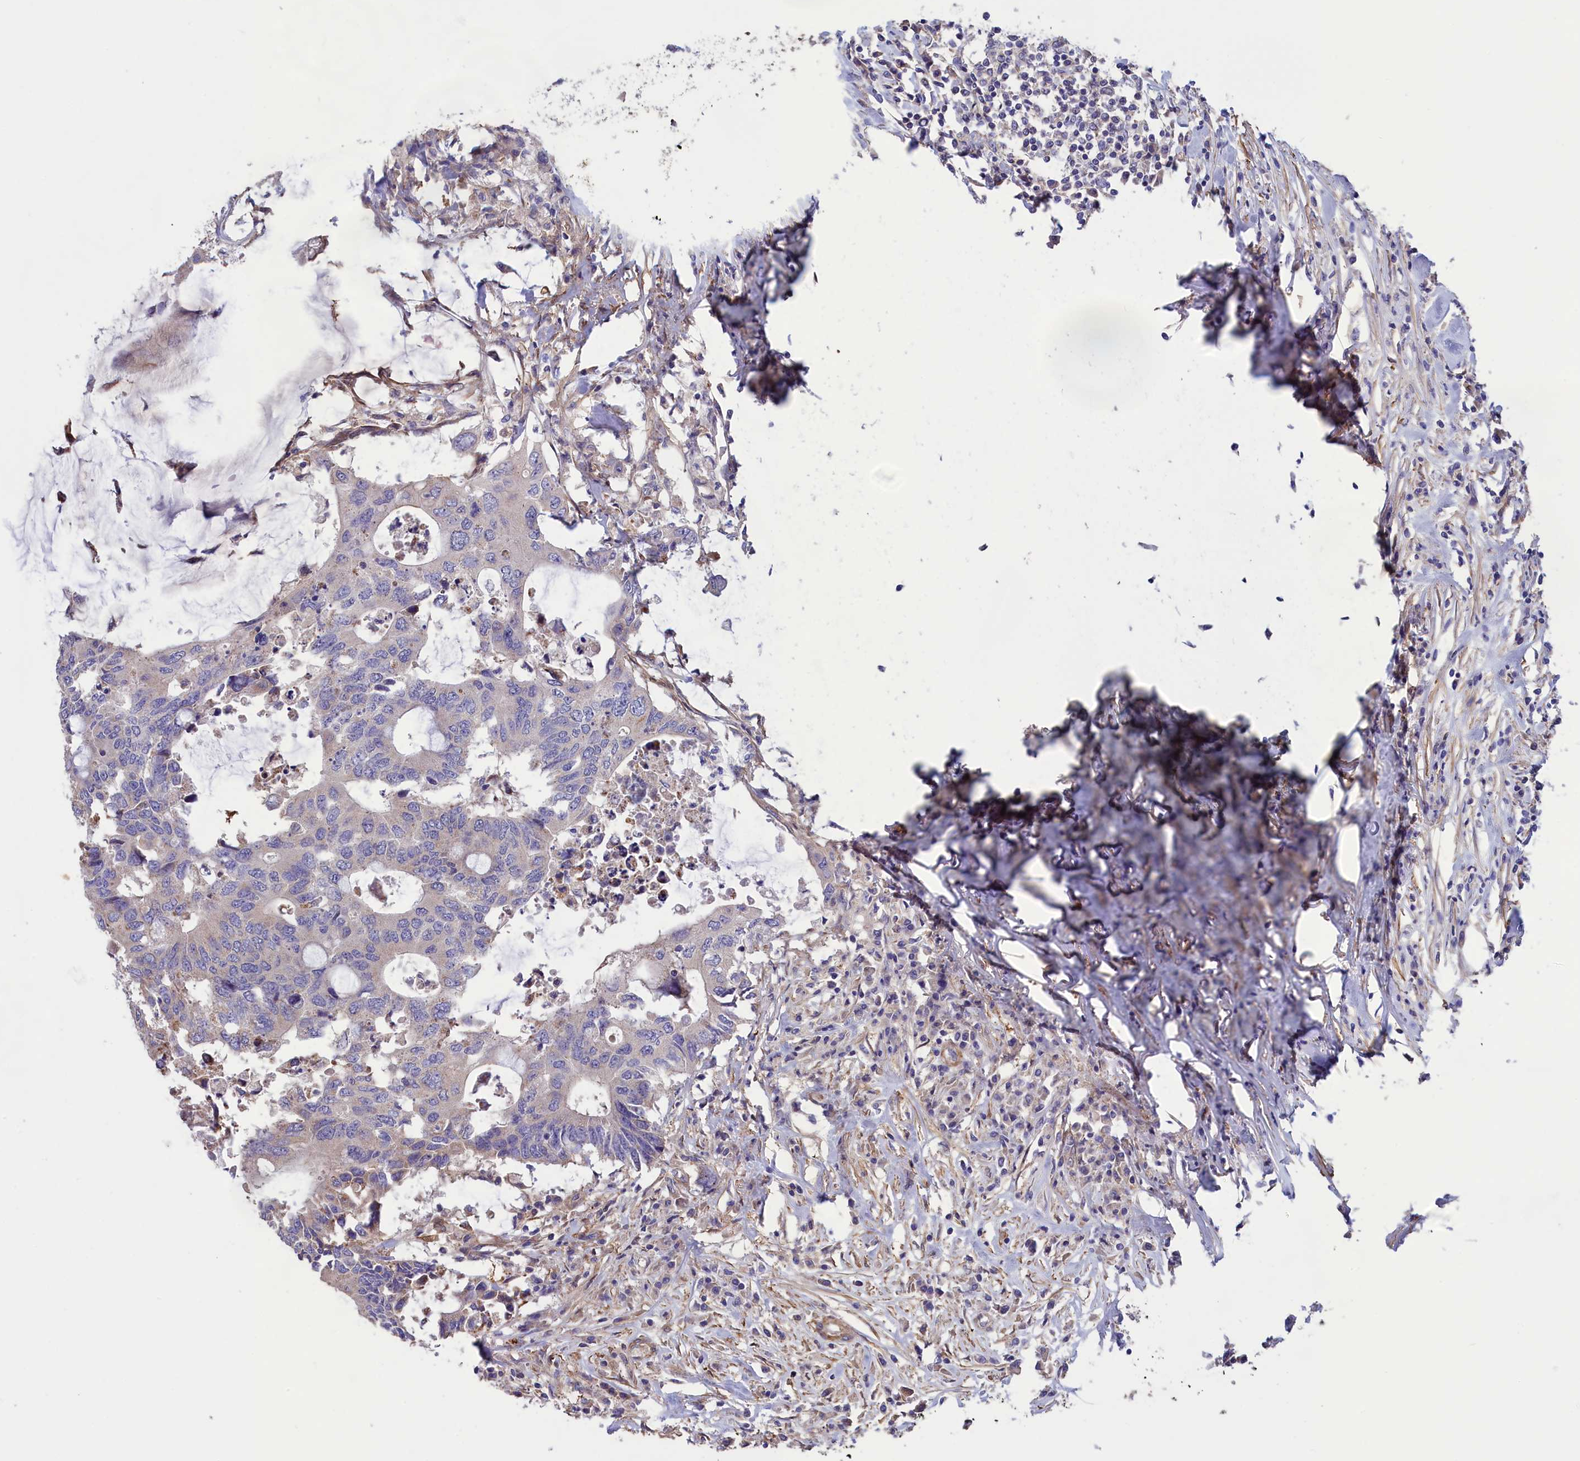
{"staining": {"intensity": "negative", "quantity": "none", "location": "none"}, "tissue": "colorectal cancer", "cell_type": "Tumor cells", "image_type": "cancer", "snomed": [{"axis": "morphology", "description": "Adenocarcinoma, NOS"}, {"axis": "topography", "description": "Colon"}], "caption": "A photomicrograph of colorectal cancer (adenocarcinoma) stained for a protein shows no brown staining in tumor cells.", "gene": "AMDHD2", "patient": {"sex": "male", "age": 71}}